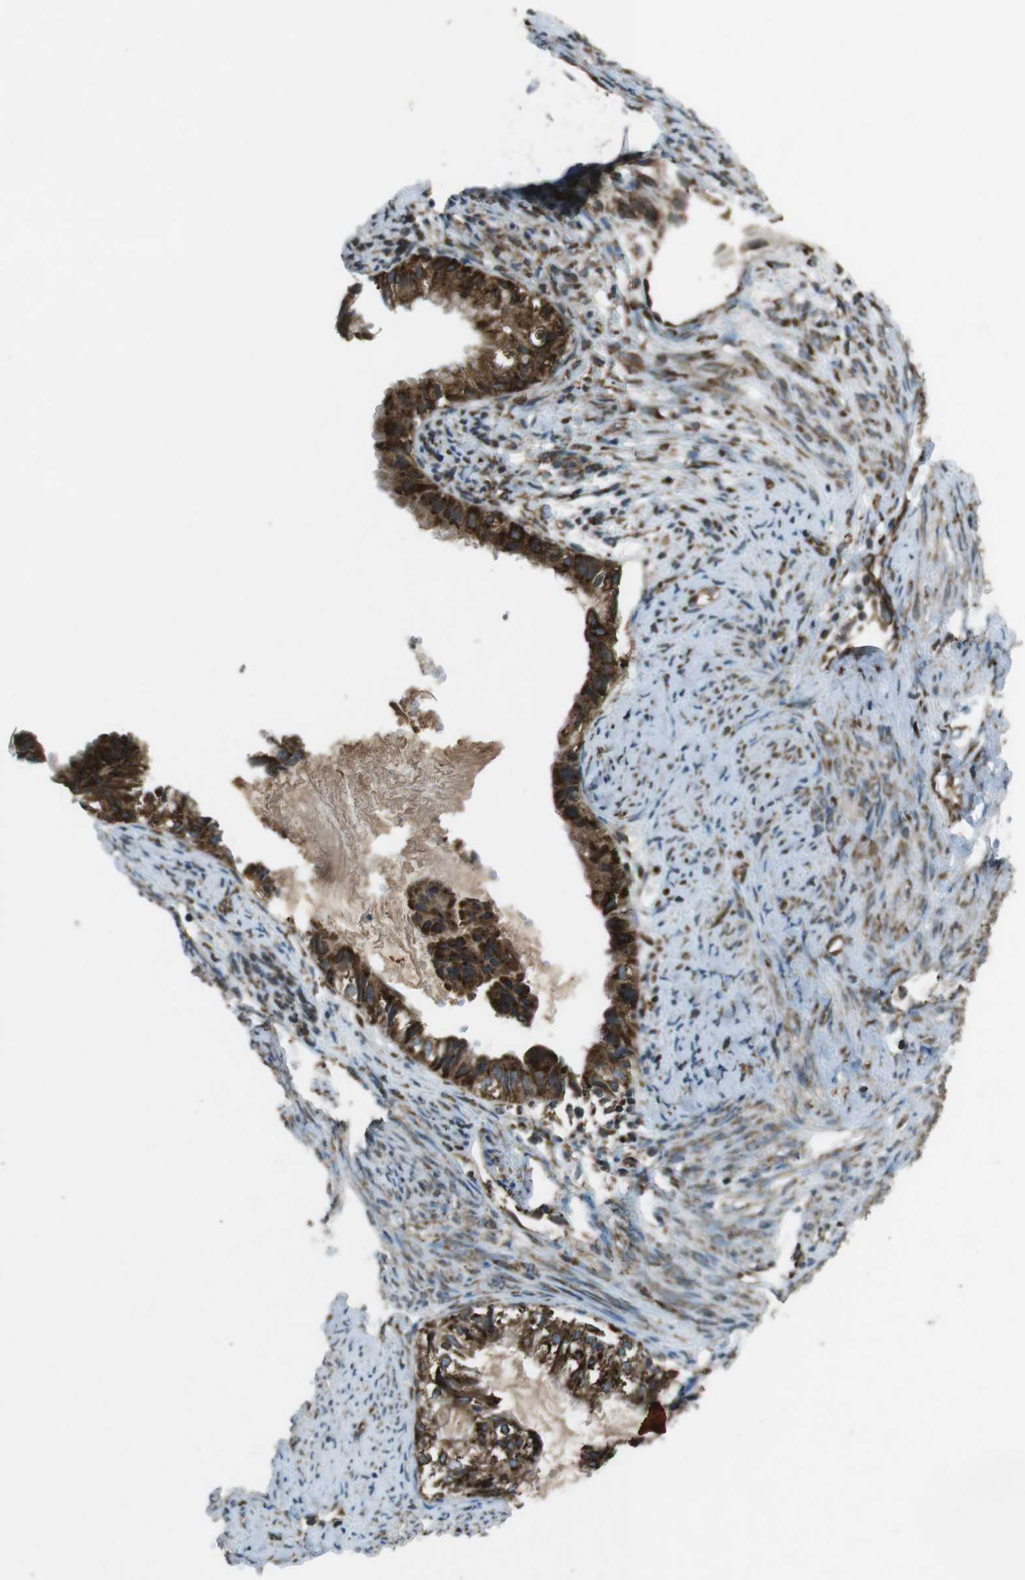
{"staining": {"intensity": "strong", "quantity": ">75%", "location": "cytoplasmic/membranous"}, "tissue": "cervical cancer", "cell_type": "Tumor cells", "image_type": "cancer", "snomed": [{"axis": "morphology", "description": "Normal tissue, NOS"}, {"axis": "morphology", "description": "Adenocarcinoma, NOS"}, {"axis": "topography", "description": "Cervix"}, {"axis": "topography", "description": "Endometrium"}], "caption": "Protein expression analysis of cervical cancer demonstrates strong cytoplasmic/membranous positivity in approximately >75% of tumor cells. (DAB (3,3'-diaminobenzidine) IHC, brown staining for protein, blue staining for nuclei).", "gene": "KTN1", "patient": {"sex": "female", "age": 86}}